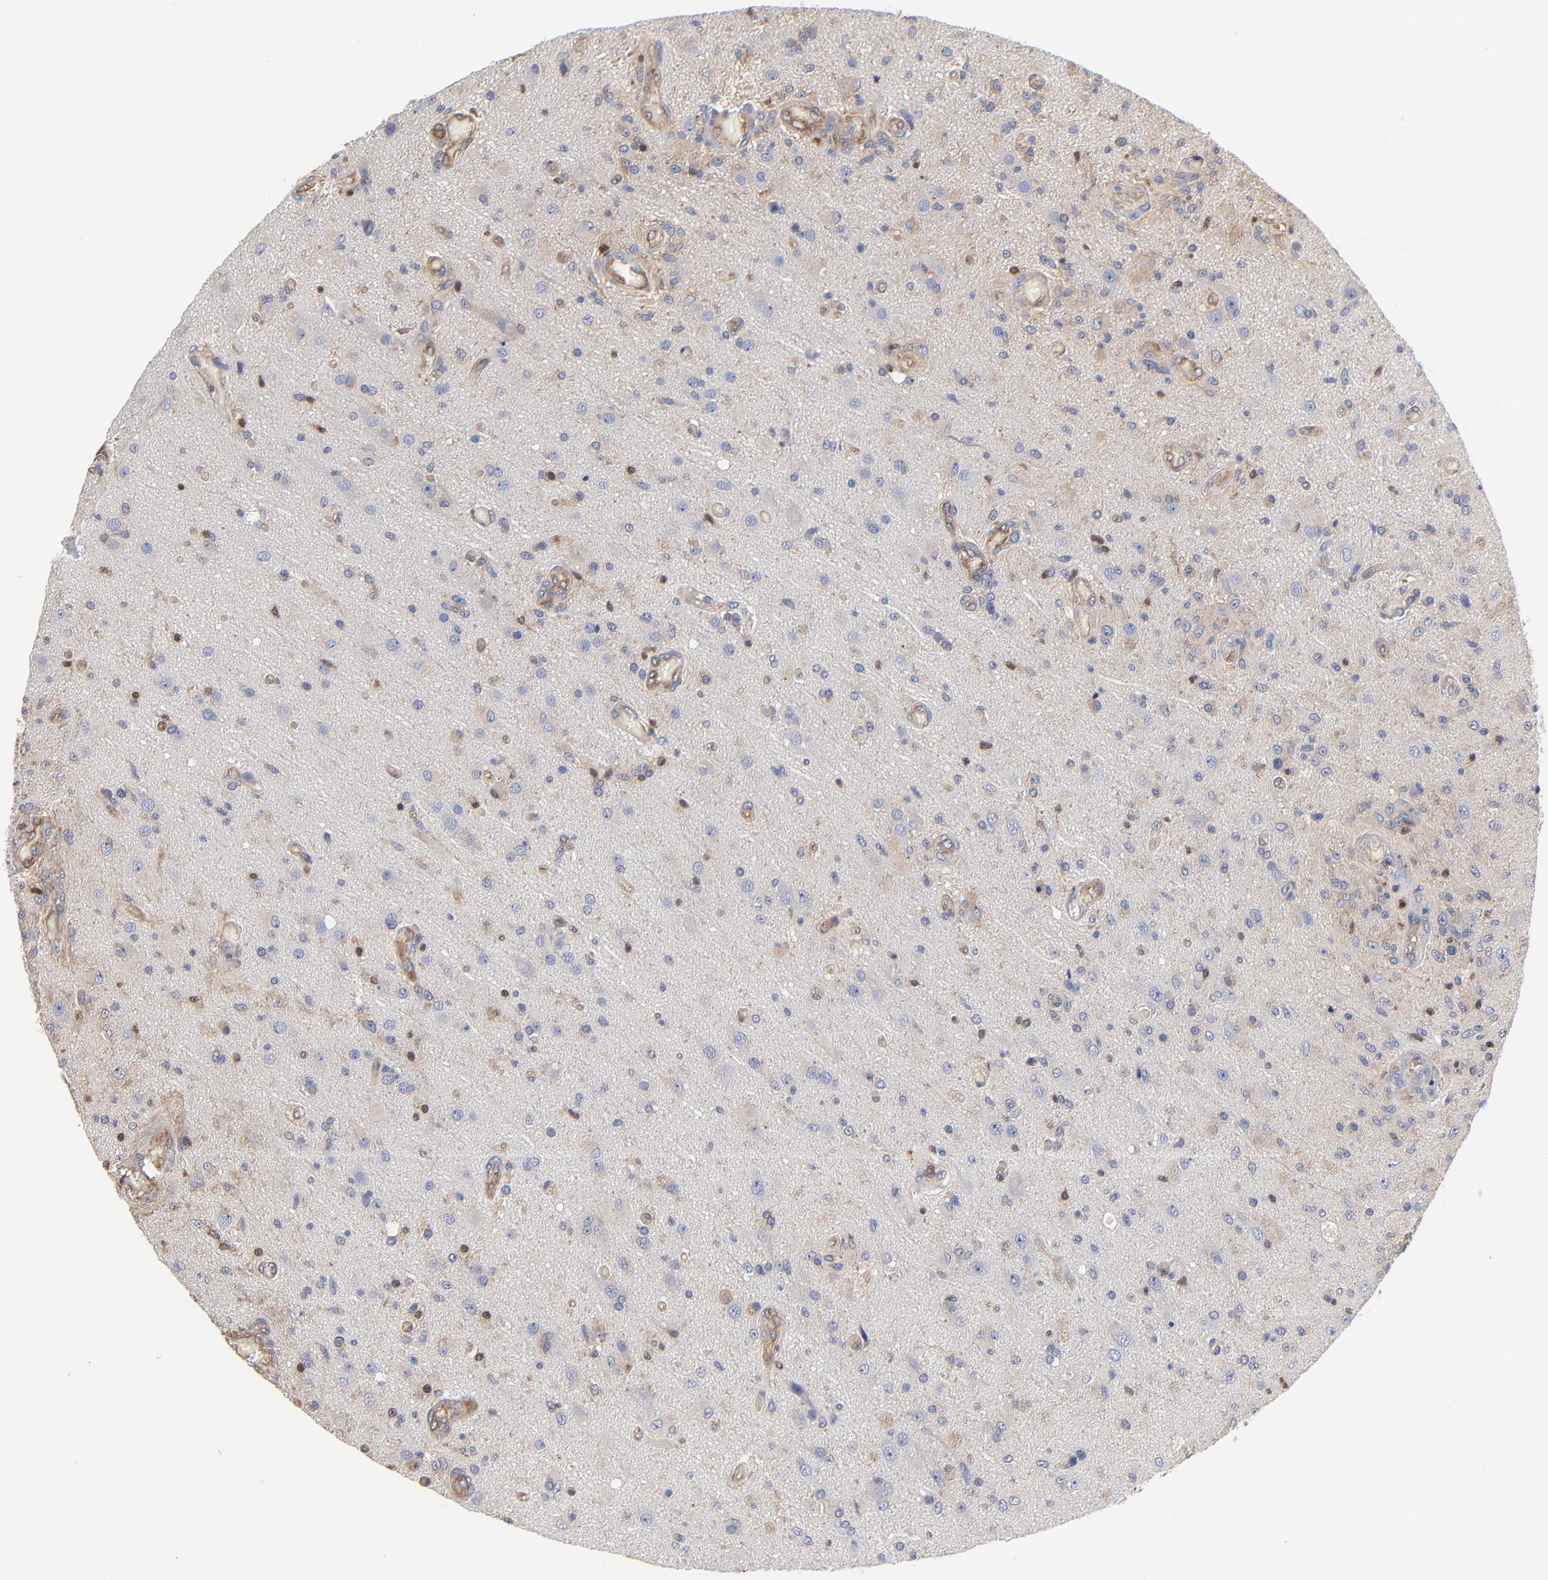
{"staining": {"intensity": "negative", "quantity": "none", "location": "none"}, "tissue": "glioma", "cell_type": "Tumor cells", "image_type": "cancer", "snomed": [{"axis": "morphology", "description": "Normal tissue, NOS"}, {"axis": "morphology", "description": "Glioma, malignant, High grade"}, {"axis": "topography", "description": "Cerebral cortex"}], "caption": "High magnification brightfield microscopy of glioma stained with DAB (3,3'-diaminobenzidine) (brown) and counterstained with hematoxylin (blue): tumor cells show no significant staining.", "gene": "ARHGEF6", "patient": {"sex": "male", "age": 77}}